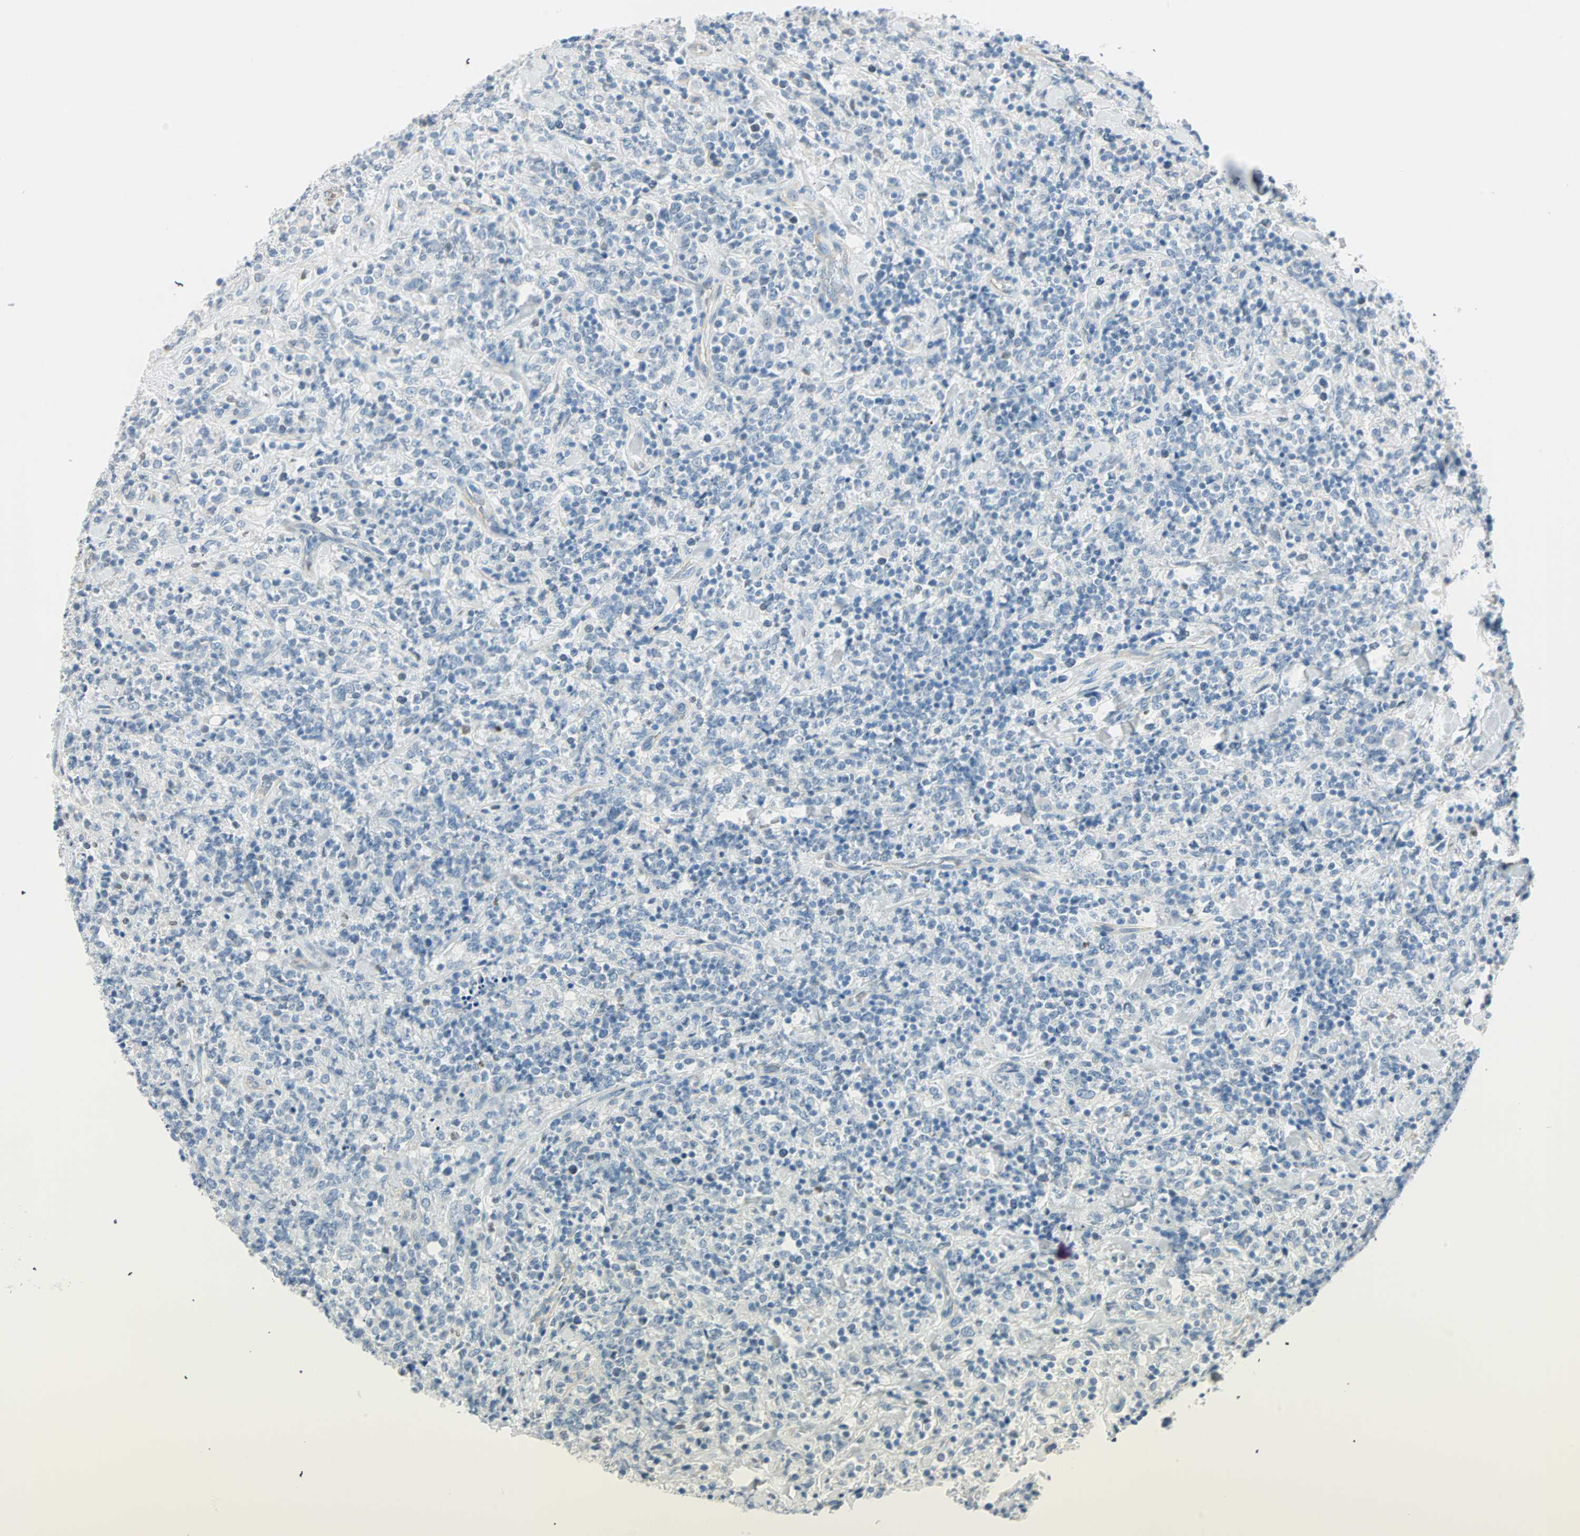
{"staining": {"intensity": "negative", "quantity": "none", "location": "none"}, "tissue": "lymphoma", "cell_type": "Tumor cells", "image_type": "cancer", "snomed": [{"axis": "morphology", "description": "Malignant lymphoma, non-Hodgkin's type, High grade"}, {"axis": "topography", "description": "Soft tissue"}], "caption": "Lymphoma stained for a protein using immunohistochemistry demonstrates no expression tumor cells.", "gene": "MLLT10", "patient": {"sex": "male", "age": 18}}